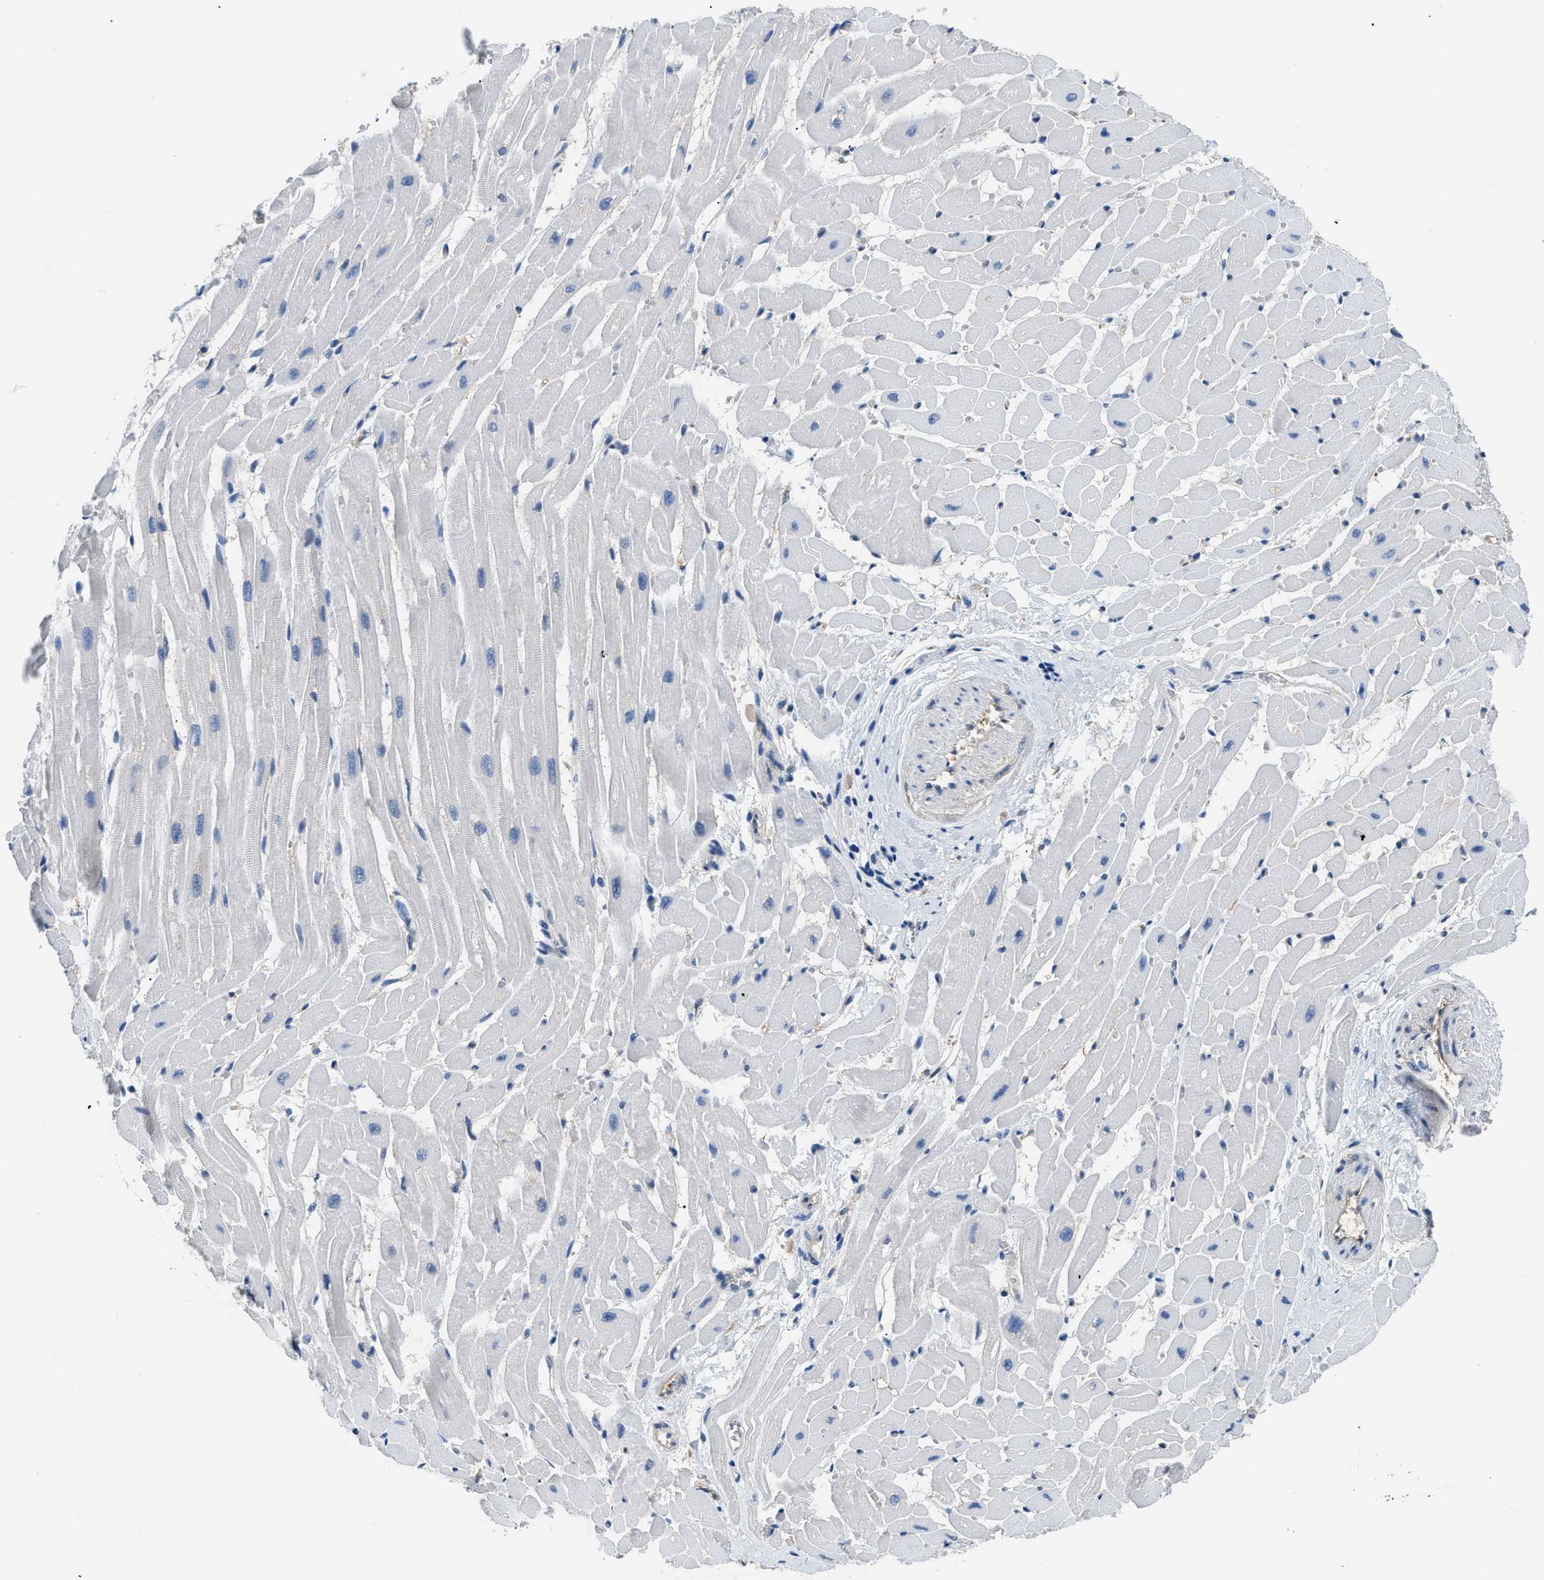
{"staining": {"intensity": "negative", "quantity": "none", "location": "none"}, "tissue": "heart muscle", "cell_type": "Cardiomyocytes", "image_type": "normal", "snomed": [{"axis": "morphology", "description": "Normal tissue, NOS"}, {"axis": "topography", "description": "Heart"}], "caption": "Immunohistochemistry (IHC) histopathology image of benign human heart muscle stained for a protein (brown), which shows no staining in cardiomyocytes. (Brightfield microscopy of DAB (3,3'-diaminobenzidine) IHC at high magnification).", "gene": "PKM", "patient": {"sex": "male", "age": 45}}